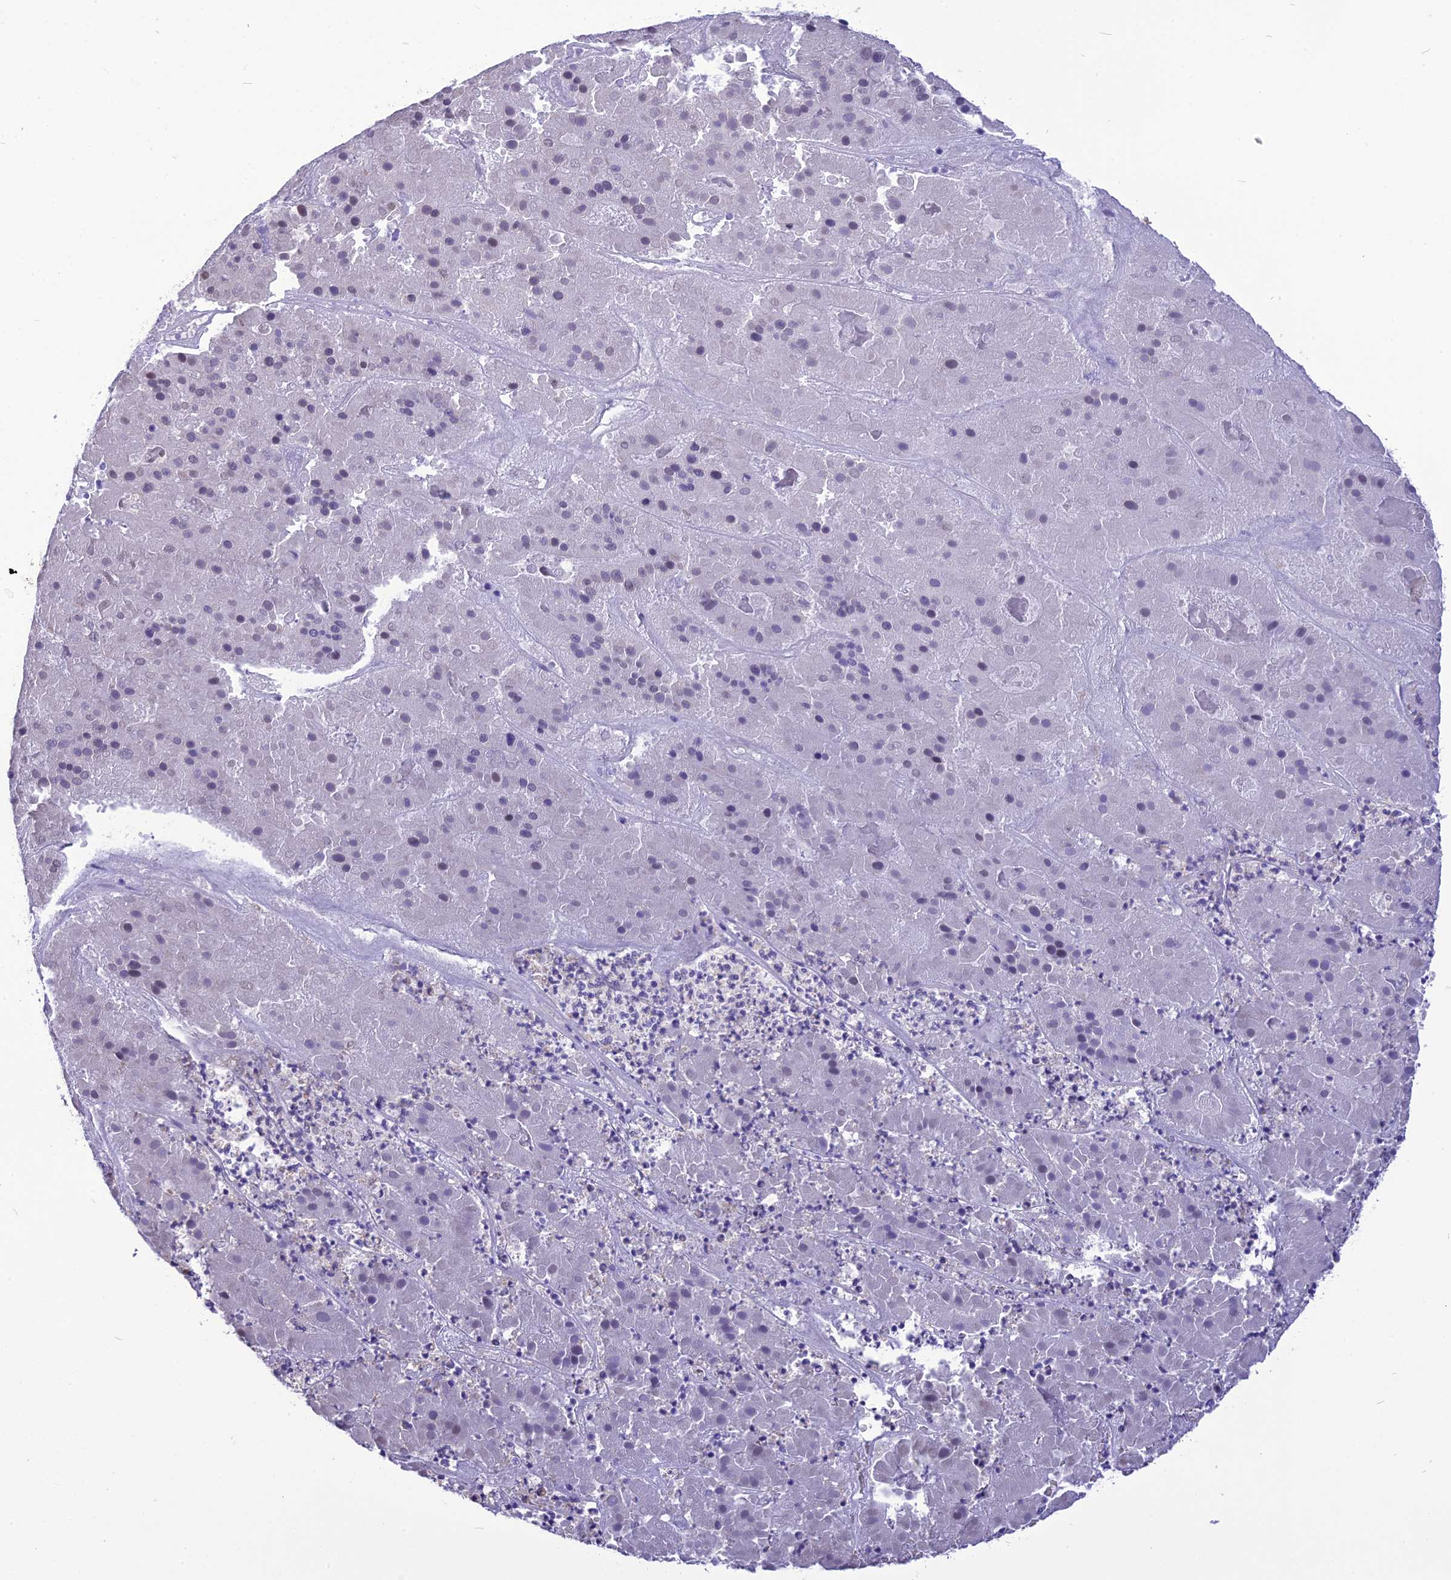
{"staining": {"intensity": "negative", "quantity": "none", "location": "none"}, "tissue": "pancreatic cancer", "cell_type": "Tumor cells", "image_type": "cancer", "snomed": [{"axis": "morphology", "description": "Adenocarcinoma, NOS"}, {"axis": "topography", "description": "Pancreas"}], "caption": "DAB (3,3'-diaminobenzidine) immunohistochemical staining of pancreatic cancer (adenocarcinoma) shows no significant positivity in tumor cells.", "gene": "CMSS1", "patient": {"sex": "male", "age": 50}}